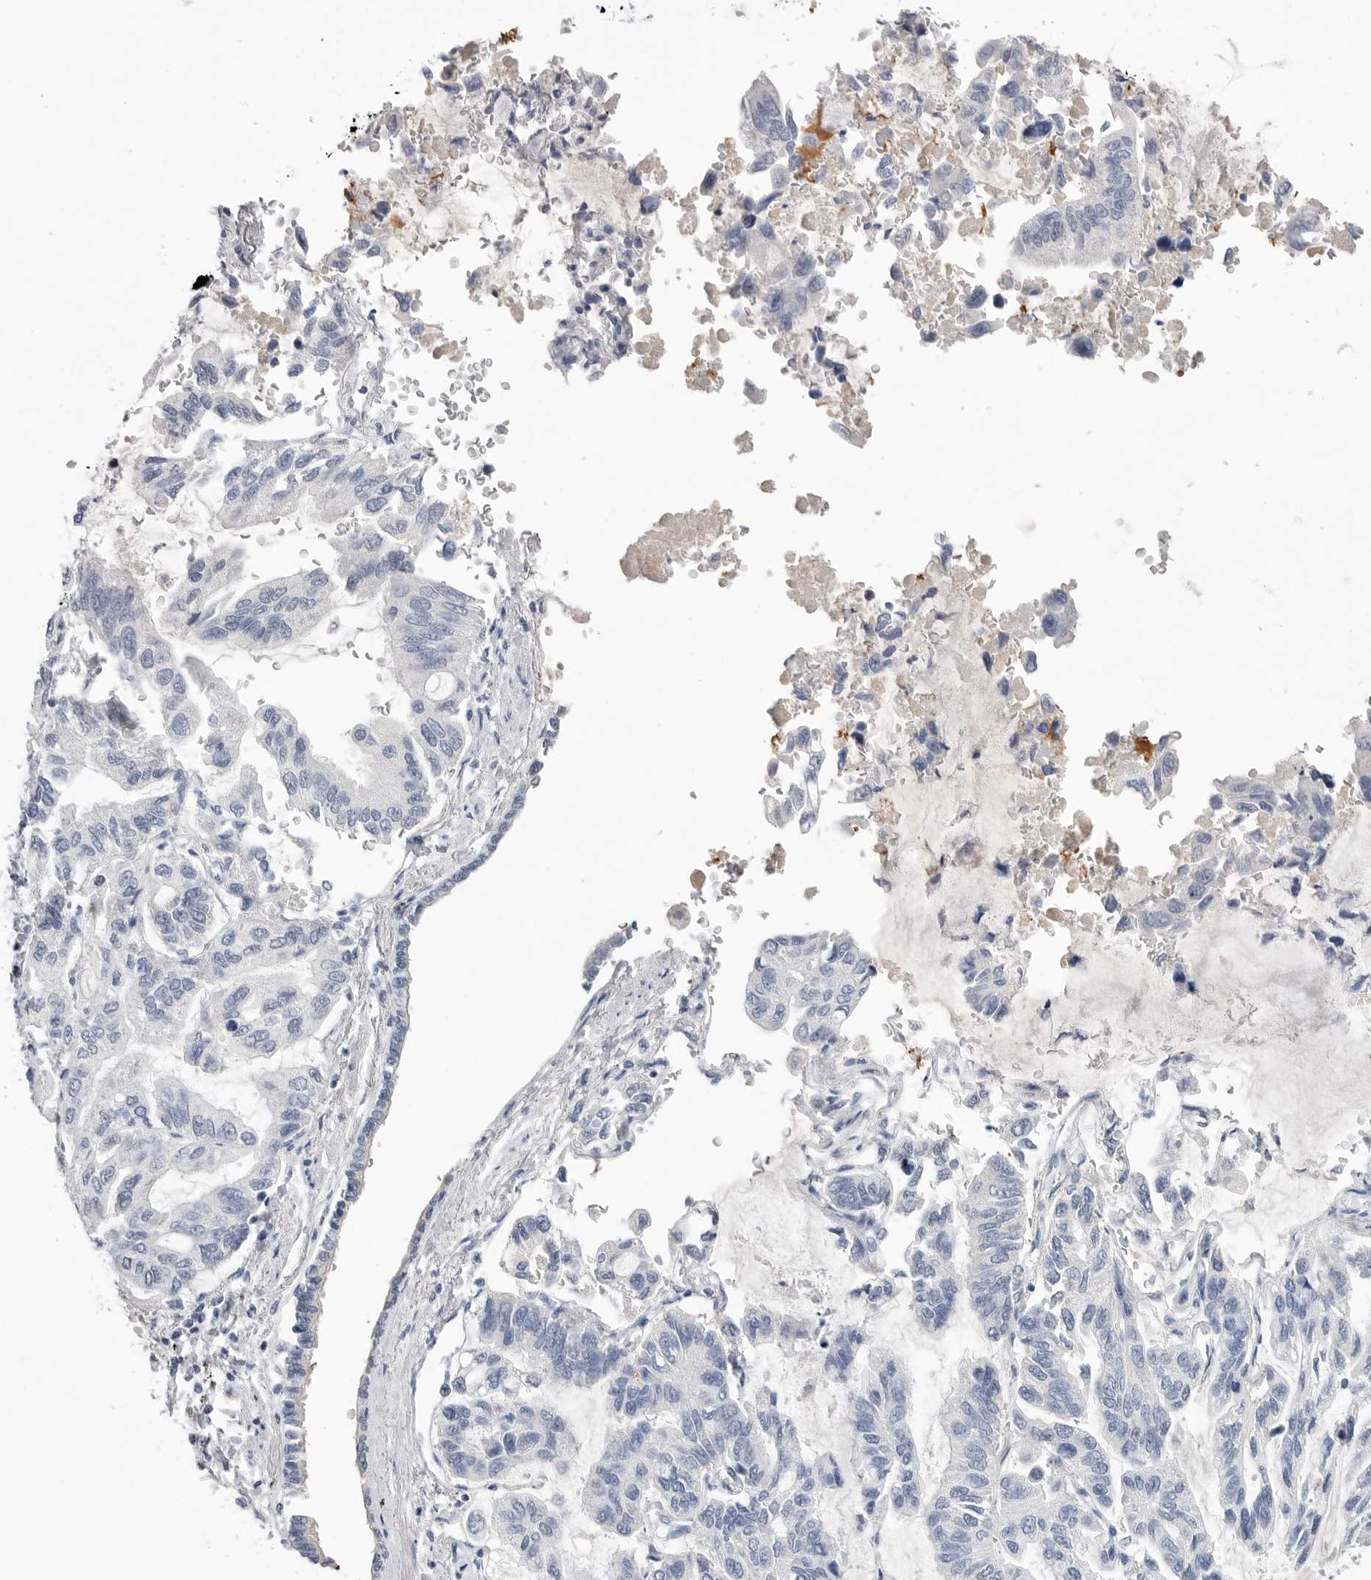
{"staining": {"intensity": "negative", "quantity": "none", "location": "none"}, "tissue": "lung cancer", "cell_type": "Tumor cells", "image_type": "cancer", "snomed": [{"axis": "morphology", "description": "Adenocarcinoma, NOS"}, {"axis": "topography", "description": "Lung"}], "caption": "Protein analysis of adenocarcinoma (lung) demonstrates no significant expression in tumor cells. Brightfield microscopy of immunohistochemistry (IHC) stained with DAB (3,3'-diaminobenzidine) (brown) and hematoxylin (blue), captured at high magnification.", "gene": "APOA2", "patient": {"sex": "male", "age": 64}}